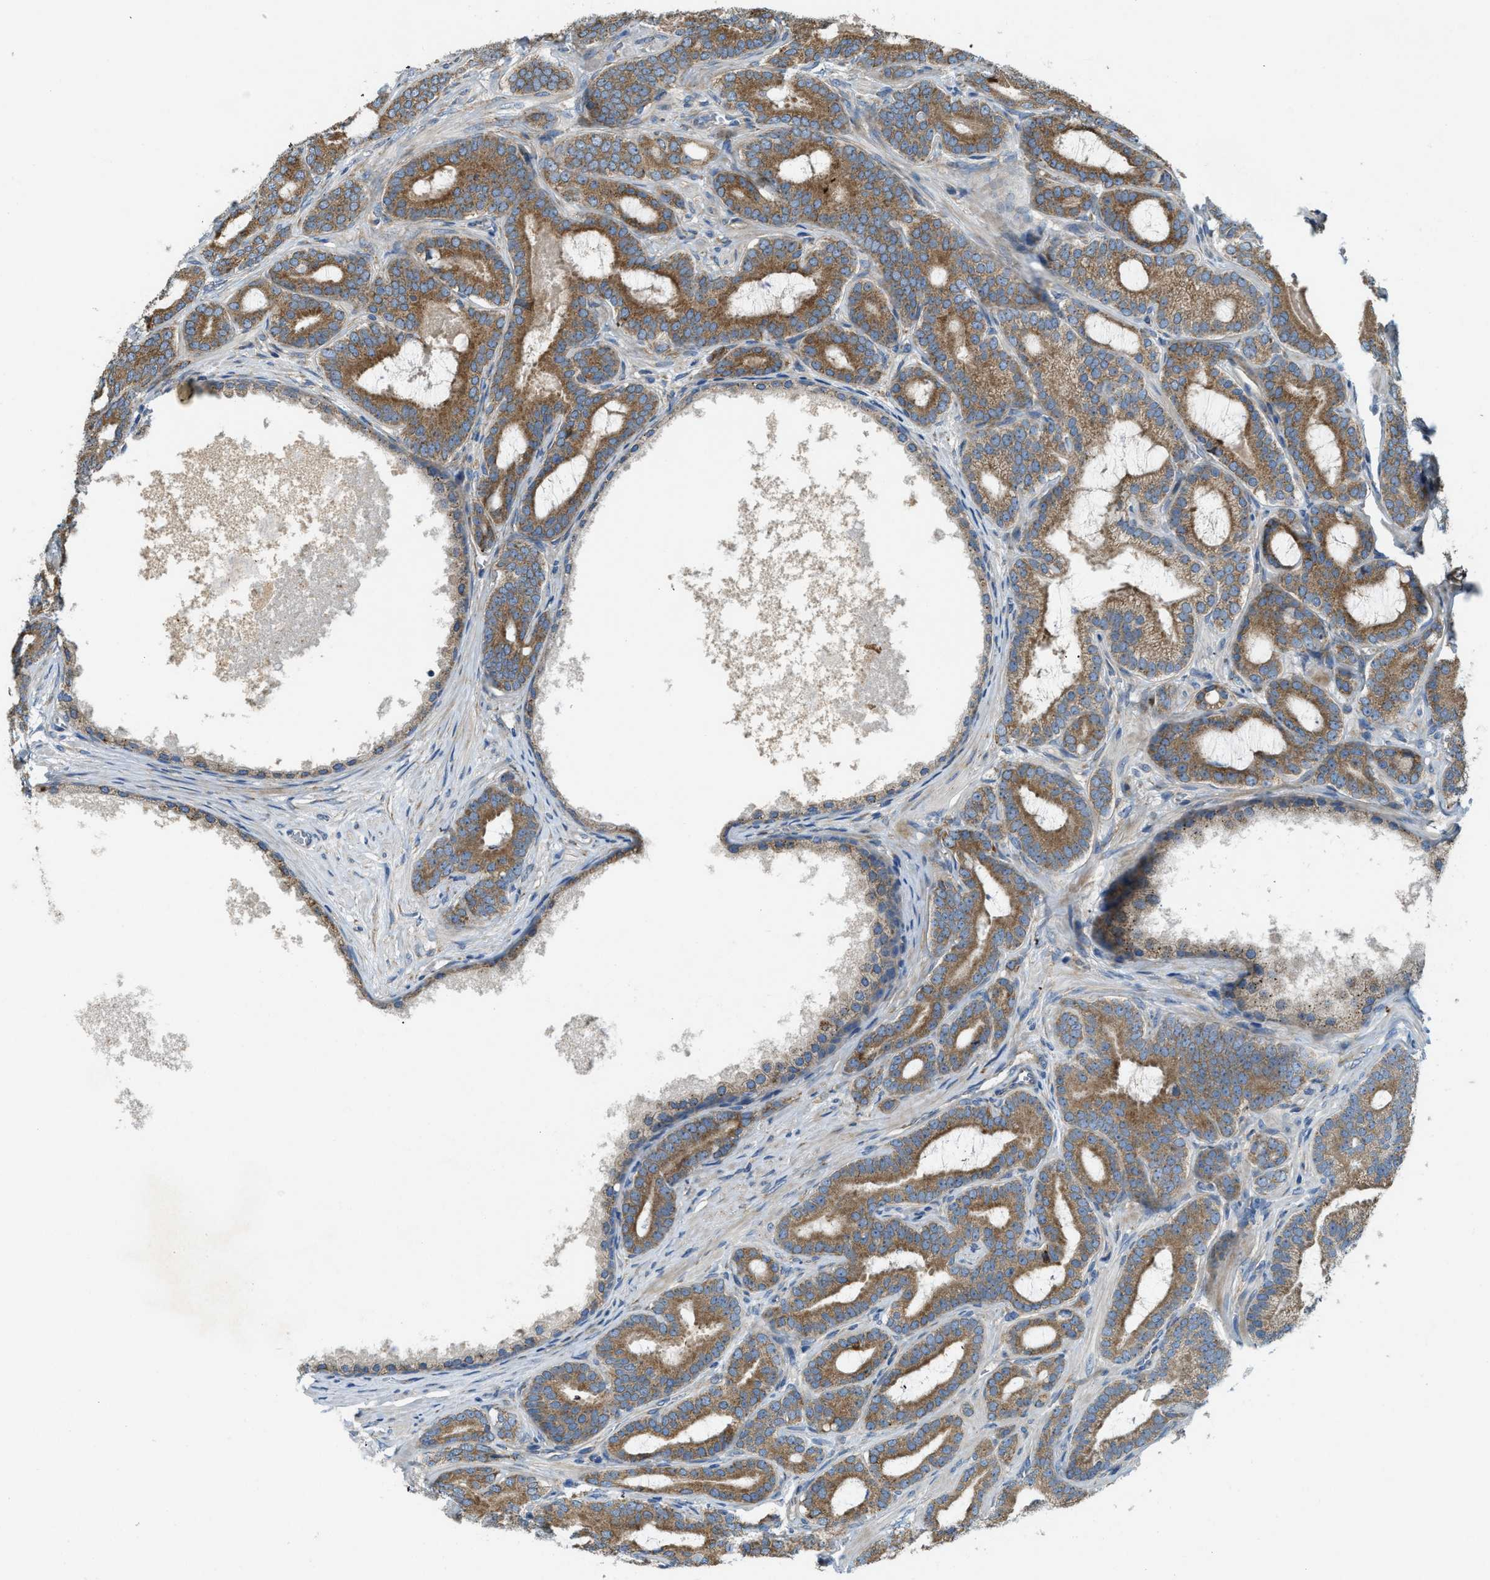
{"staining": {"intensity": "moderate", "quantity": ">75%", "location": "cytoplasmic/membranous"}, "tissue": "prostate cancer", "cell_type": "Tumor cells", "image_type": "cancer", "snomed": [{"axis": "morphology", "description": "Adenocarcinoma, High grade"}, {"axis": "topography", "description": "Prostate"}], "caption": "Approximately >75% of tumor cells in human prostate adenocarcinoma (high-grade) display moderate cytoplasmic/membranous protein positivity as visualized by brown immunohistochemical staining.", "gene": "TMEM68", "patient": {"sex": "male", "age": 60}}